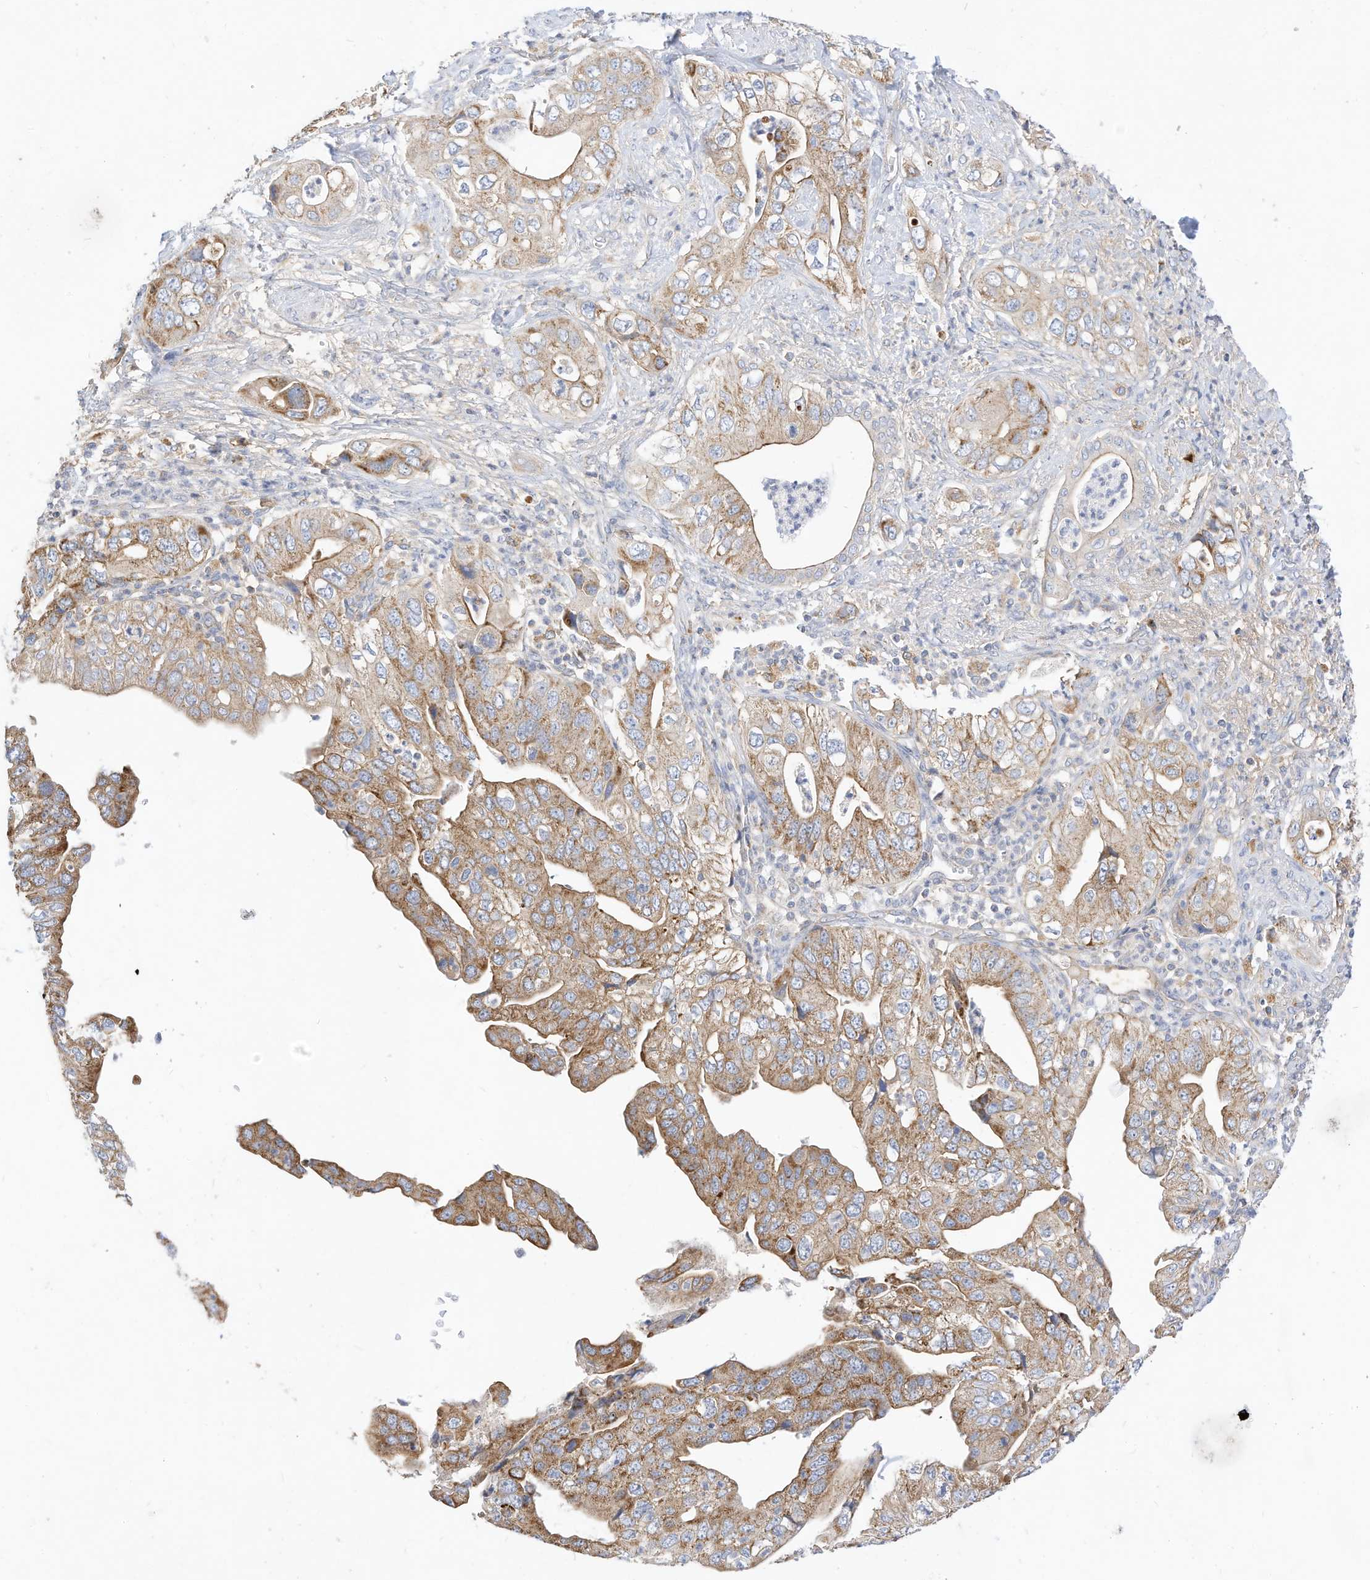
{"staining": {"intensity": "moderate", "quantity": ">75%", "location": "cytoplasmic/membranous"}, "tissue": "pancreatic cancer", "cell_type": "Tumor cells", "image_type": "cancer", "snomed": [{"axis": "morphology", "description": "Adenocarcinoma, NOS"}, {"axis": "topography", "description": "Pancreas"}], "caption": "The immunohistochemical stain highlights moderate cytoplasmic/membranous staining in tumor cells of pancreatic adenocarcinoma tissue.", "gene": "RHOH", "patient": {"sex": "female", "age": 78}}